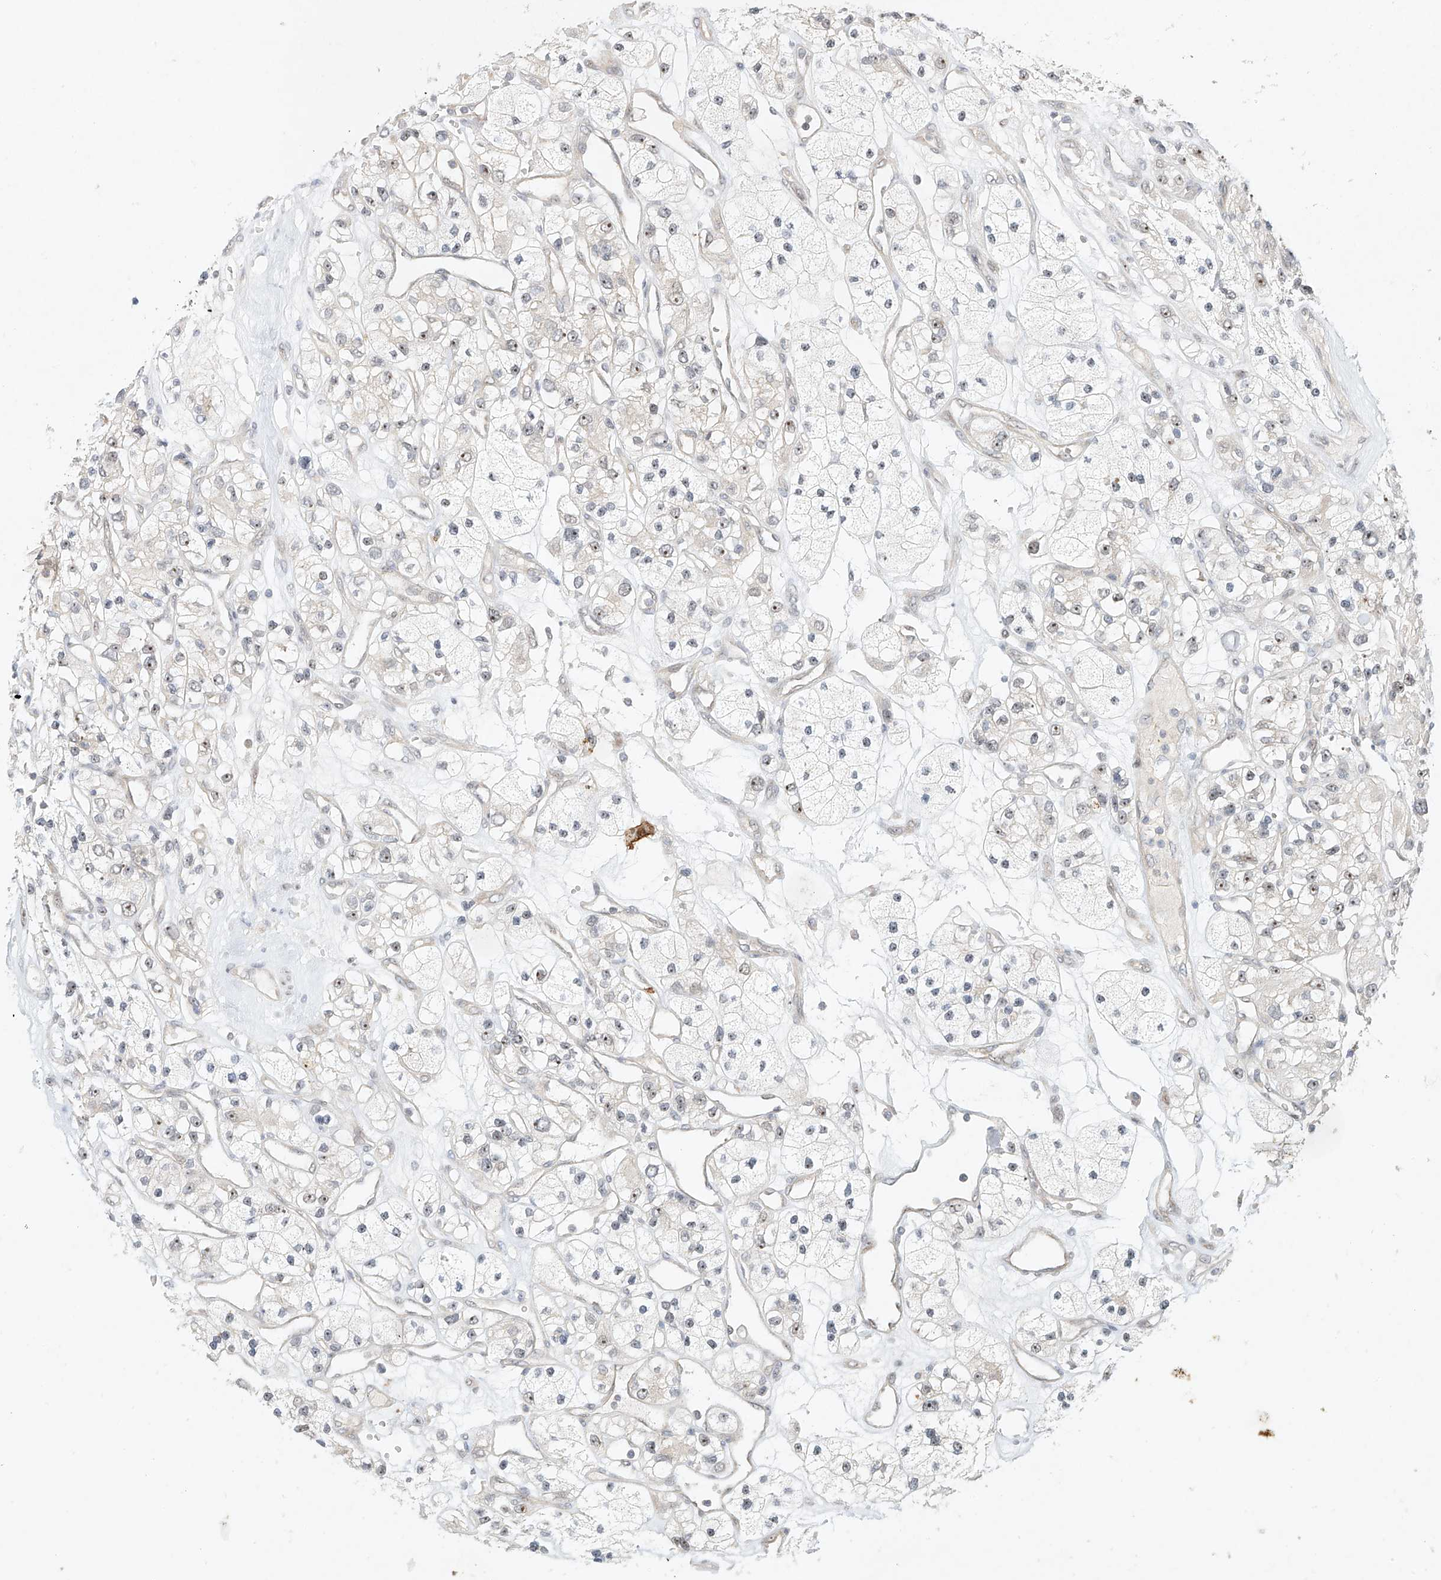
{"staining": {"intensity": "weak", "quantity": "<25%", "location": "nuclear"}, "tissue": "renal cancer", "cell_type": "Tumor cells", "image_type": "cancer", "snomed": [{"axis": "morphology", "description": "Adenocarcinoma, NOS"}, {"axis": "topography", "description": "Kidney"}], "caption": "A photomicrograph of human renal cancer is negative for staining in tumor cells.", "gene": "TASP1", "patient": {"sex": "female", "age": 57}}